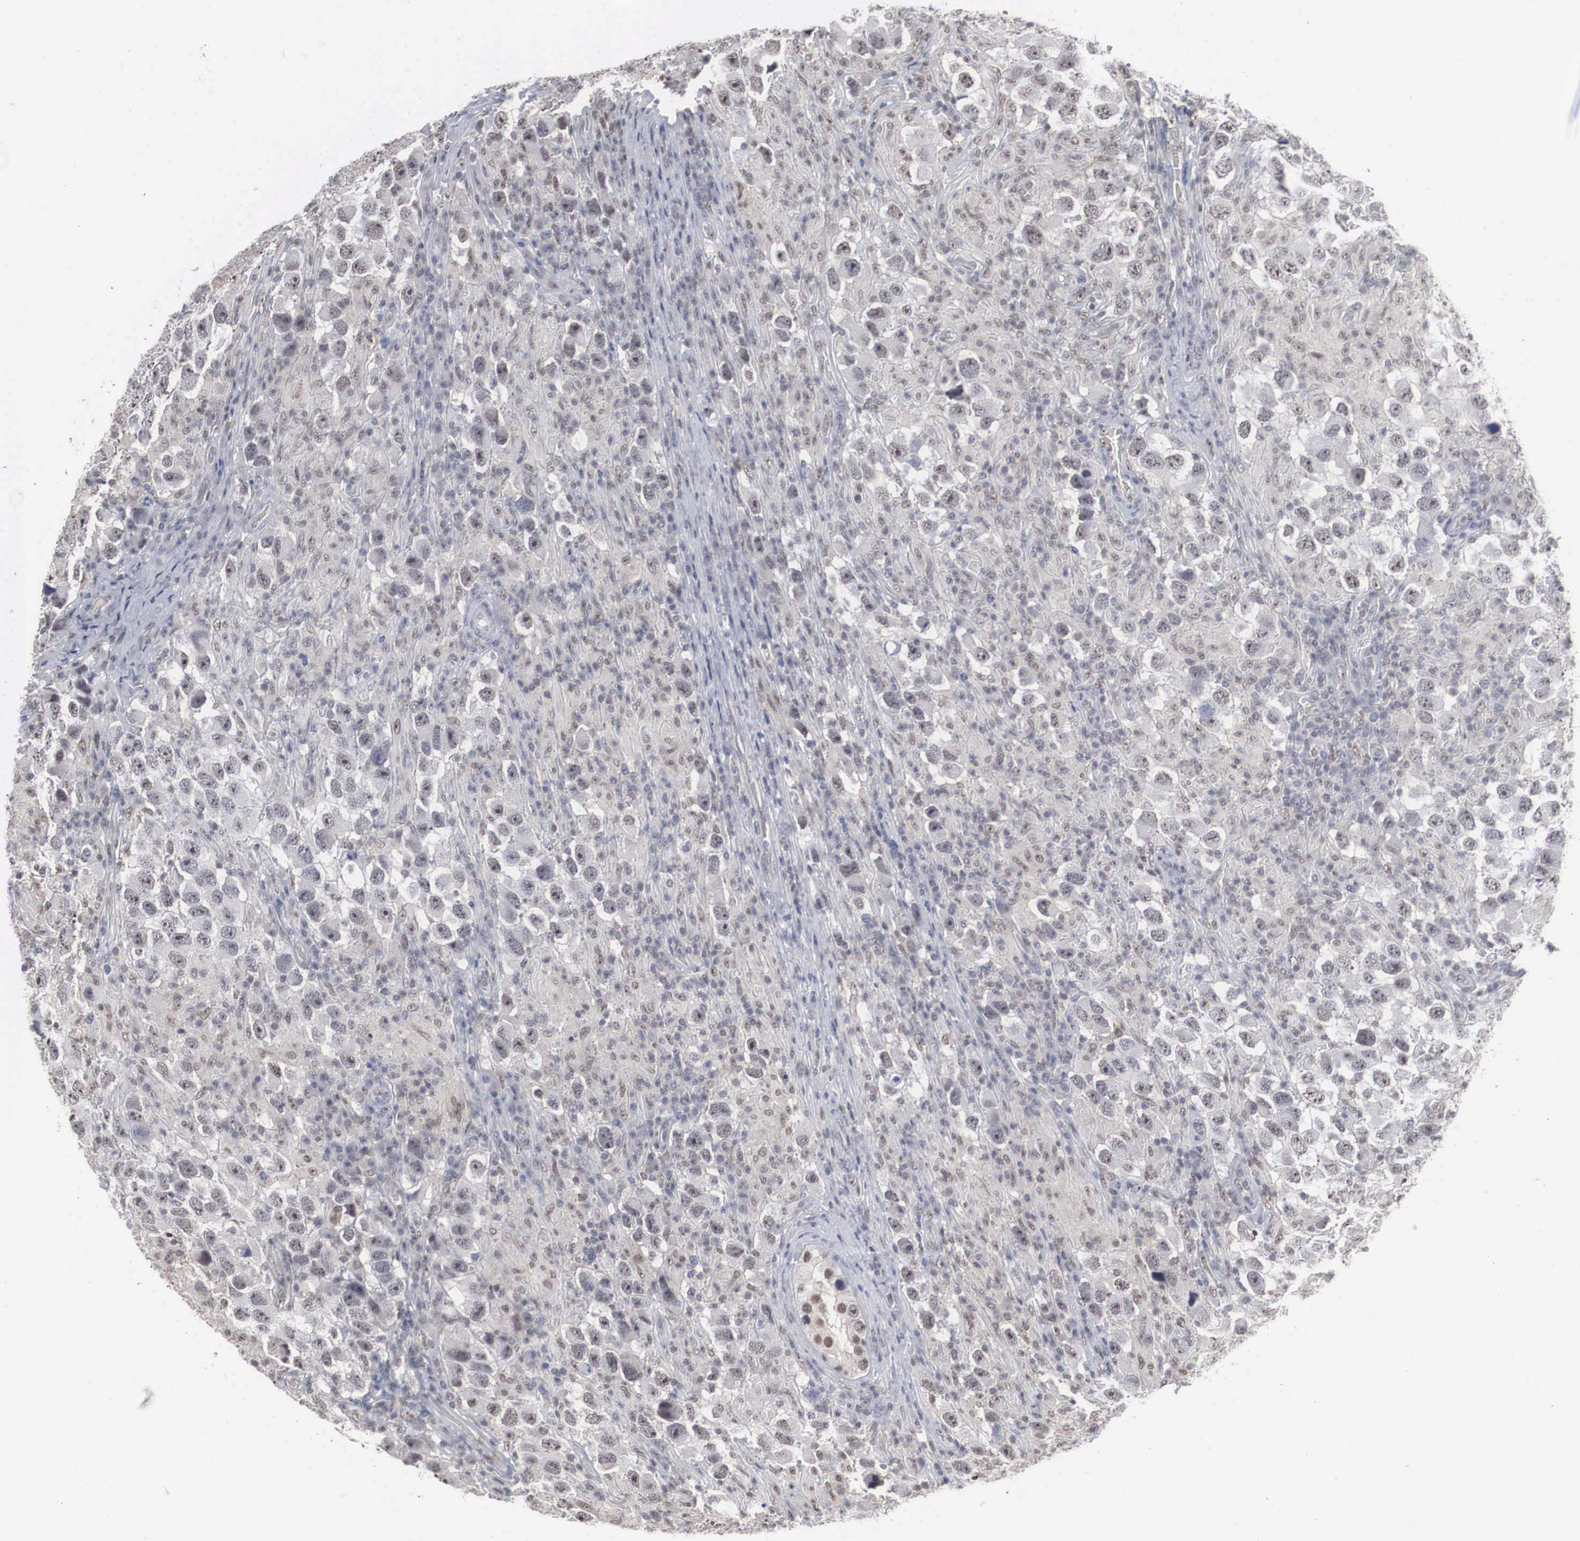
{"staining": {"intensity": "negative", "quantity": "none", "location": "none"}, "tissue": "testis cancer", "cell_type": "Tumor cells", "image_type": "cancer", "snomed": [{"axis": "morphology", "description": "Carcinoma, Embryonal, NOS"}, {"axis": "topography", "description": "Testis"}], "caption": "This is a histopathology image of immunohistochemistry (IHC) staining of testis embryonal carcinoma, which shows no positivity in tumor cells.", "gene": "AUTS2", "patient": {"sex": "male", "age": 21}}